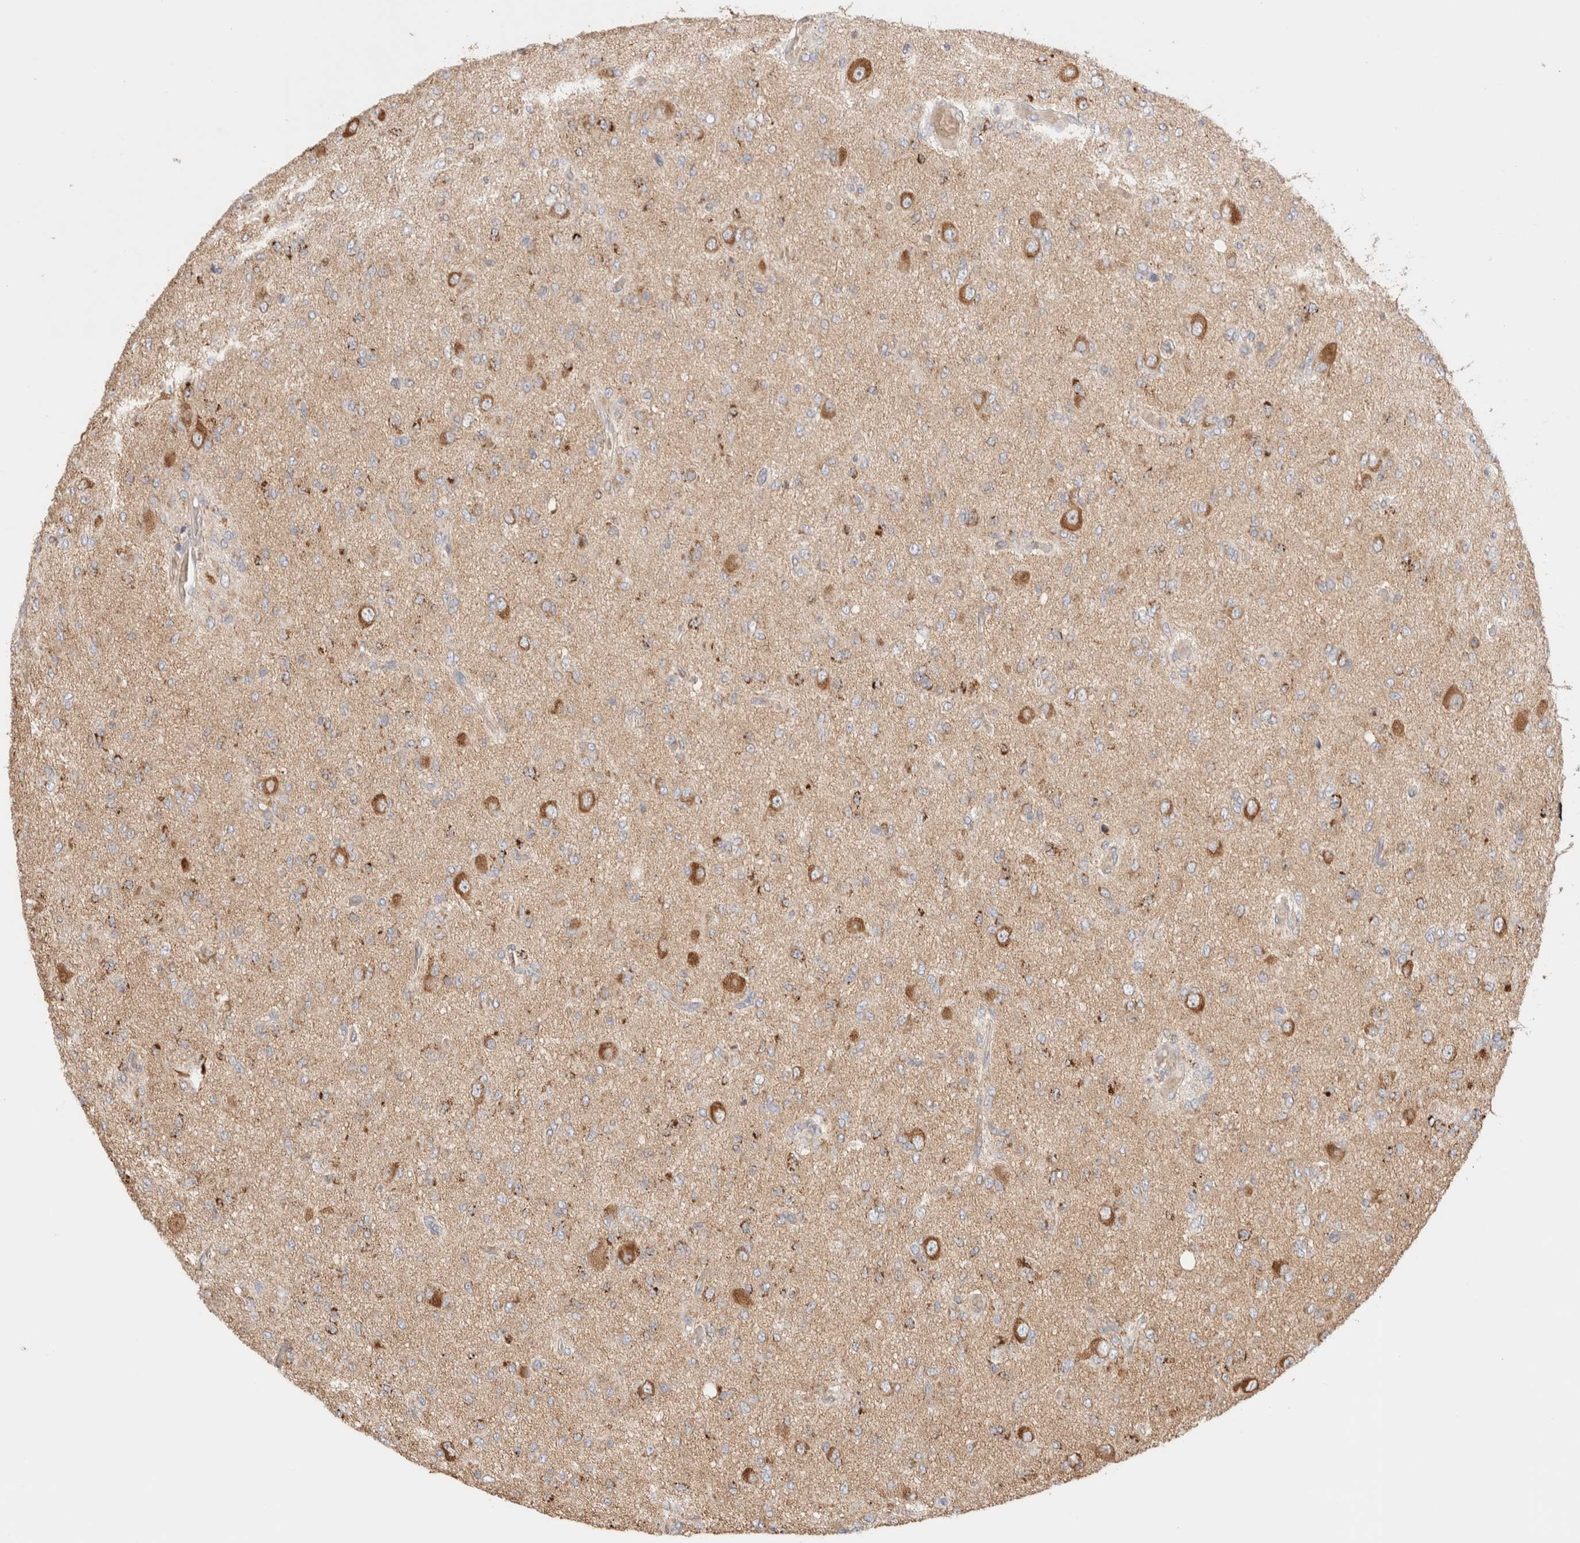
{"staining": {"intensity": "weak", "quantity": "25%-75%", "location": "cytoplasmic/membranous"}, "tissue": "glioma", "cell_type": "Tumor cells", "image_type": "cancer", "snomed": [{"axis": "morphology", "description": "Glioma, malignant, High grade"}, {"axis": "topography", "description": "Brain"}], "caption": "The photomicrograph demonstrates a brown stain indicating the presence of a protein in the cytoplasmic/membranous of tumor cells in malignant glioma (high-grade). The staining was performed using DAB to visualize the protein expression in brown, while the nuclei were stained in blue with hematoxylin (Magnification: 20x).", "gene": "UTS2B", "patient": {"sex": "female", "age": 59}}